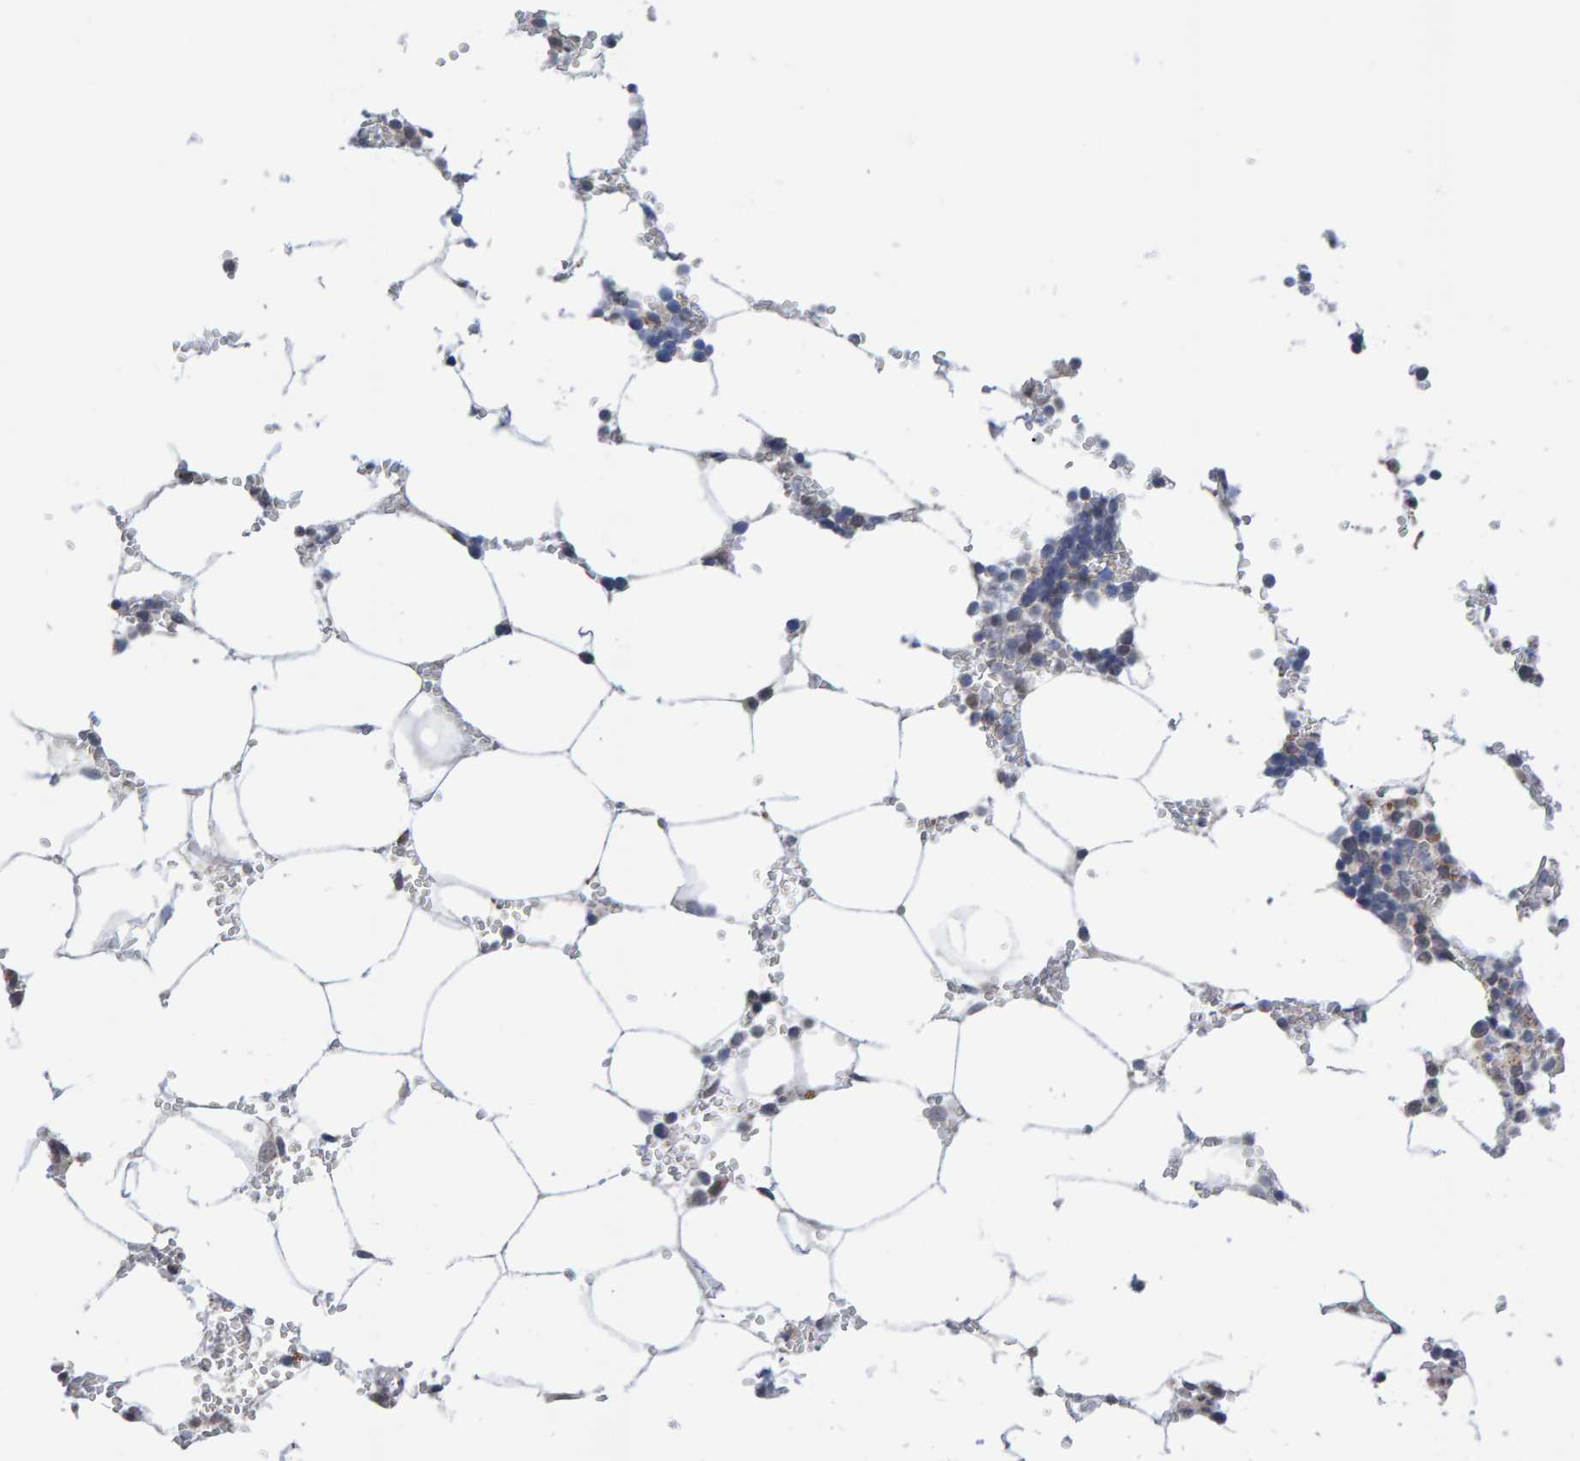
{"staining": {"intensity": "moderate", "quantity": "<25%", "location": "nuclear"}, "tissue": "bone marrow", "cell_type": "Hematopoietic cells", "image_type": "normal", "snomed": [{"axis": "morphology", "description": "Normal tissue, NOS"}, {"axis": "topography", "description": "Bone marrow"}], "caption": "Hematopoietic cells exhibit moderate nuclear staining in about <25% of cells in normal bone marrow. The staining is performed using DAB brown chromogen to label protein expression. The nuclei are counter-stained blue using hematoxylin.", "gene": "USP43", "patient": {"sex": "male", "age": 70}}